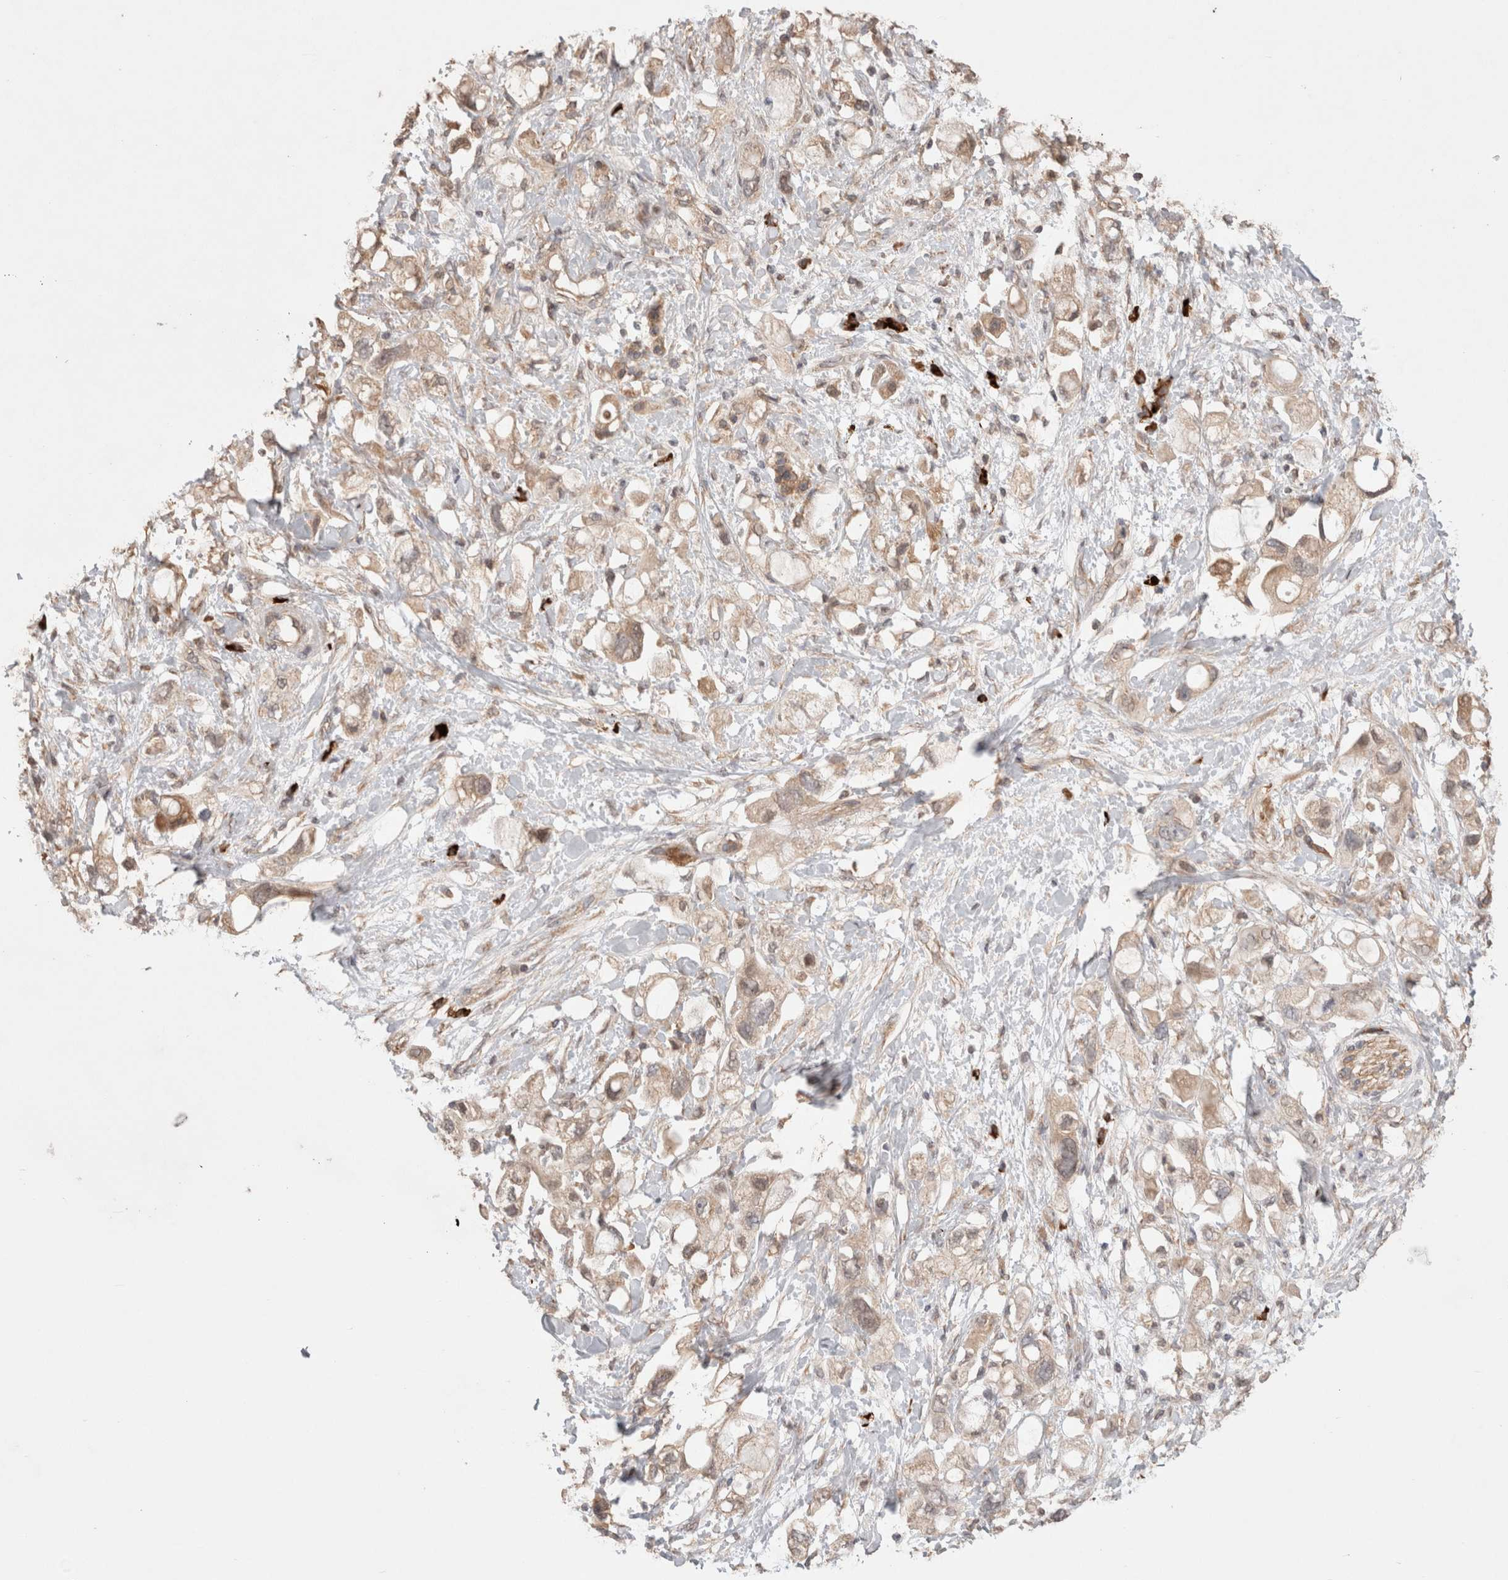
{"staining": {"intensity": "weak", "quantity": ">75%", "location": "cytoplasmic/membranous"}, "tissue": "pancreatic cancer", "cell_type": "Tumor cells", "image_type": "cancer", "snomed": [{"axis": "morphology", "description": "Adenocarcinoma, NOS"}, {"axis": "topography", "description": "Pancreas"}], "caption": "Pancreatic cancer stained with a protein marker shows weak staining in tumor cells.", "gene": "HROB", "patient": {"sex": "female", "age": 56}}